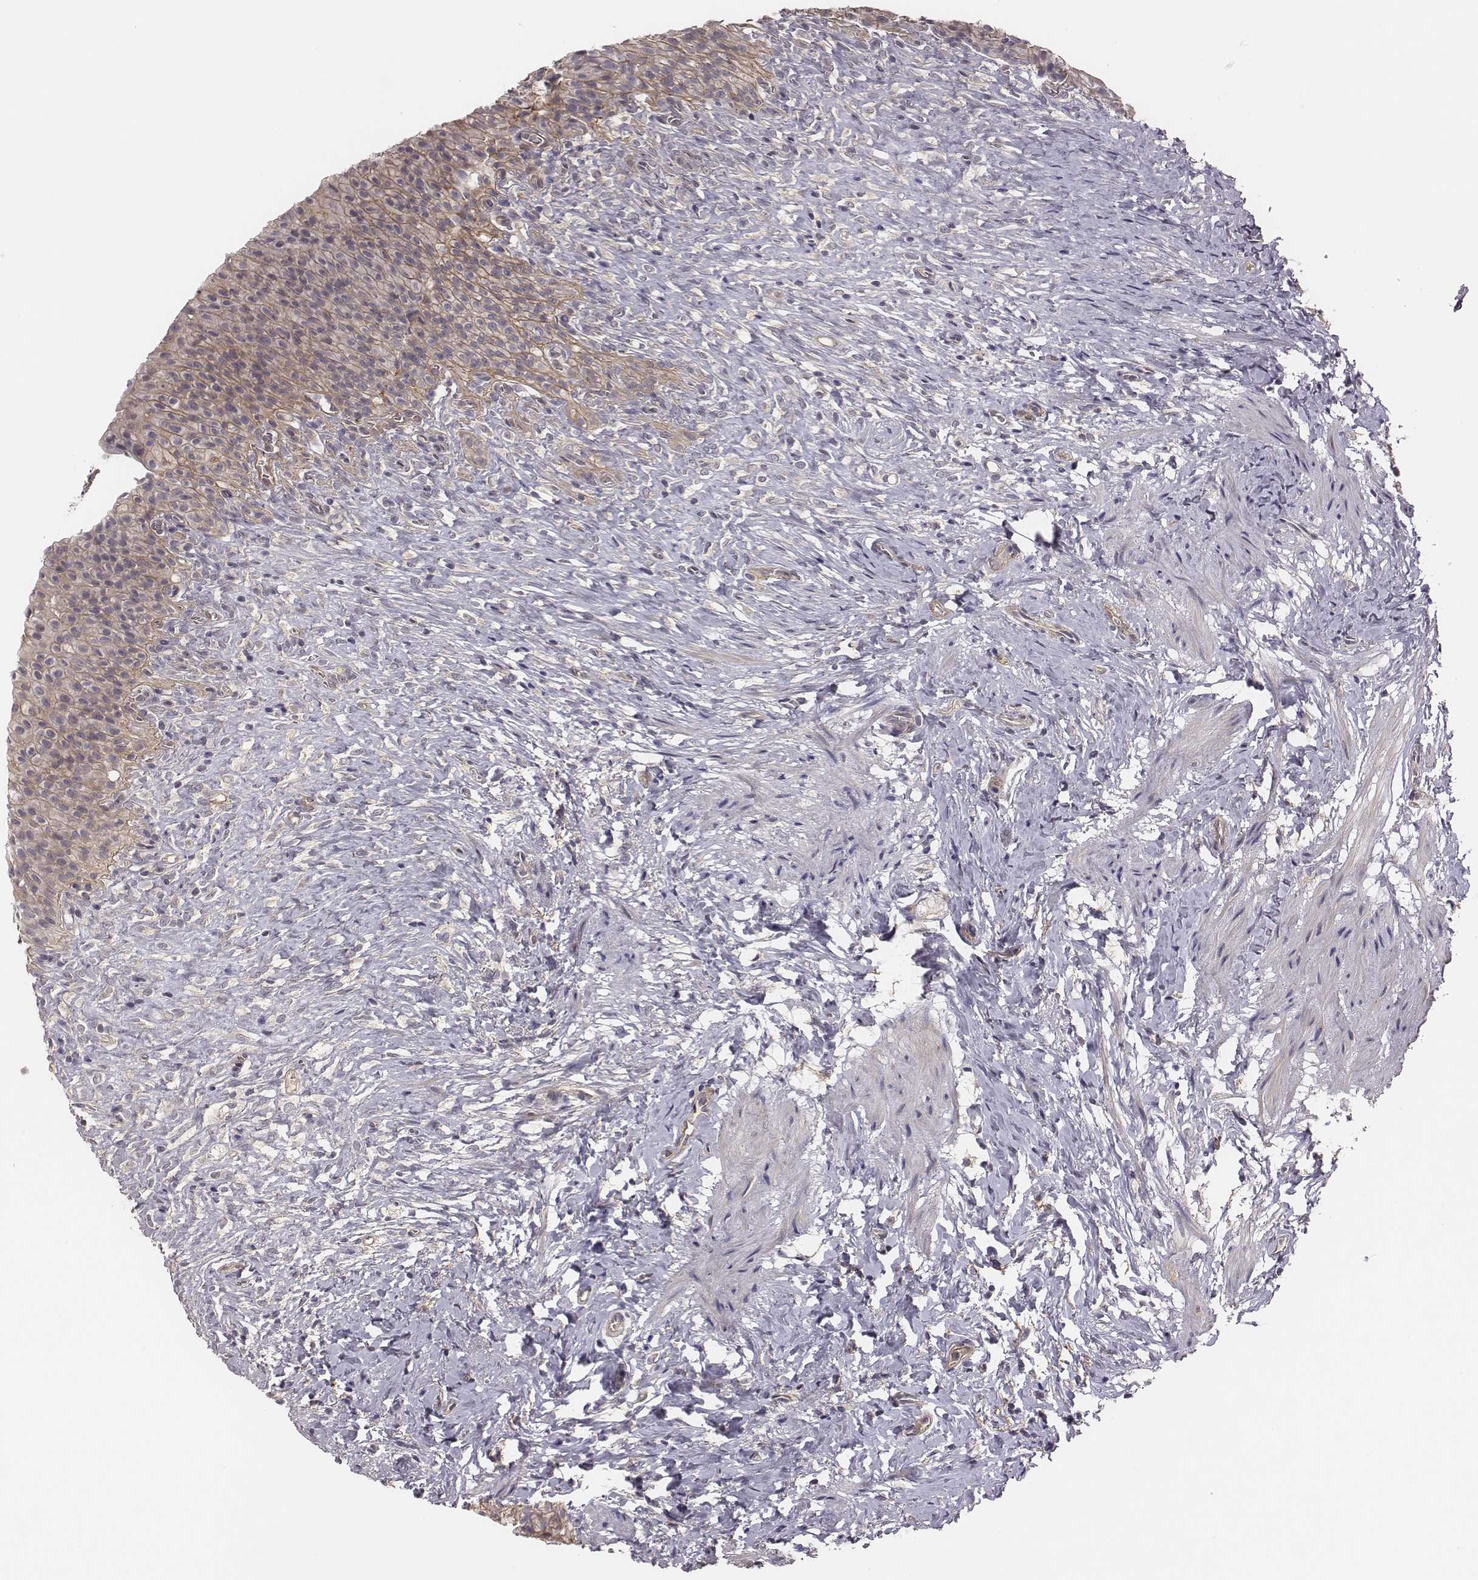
{"staining": {"intensity": "moderate", "quantity": "<25%", "location": "cytoplasmic/membranous"}, "tissue": "urinary bladder", "cell_type": "Urothelial cells", "image_type": "normal", "snomed": [{"axis": "morphology", "description": "Normal tissue, NOS"}, {"axis": "topography", "description": "Urinary bladder"}, {"axis": "topography", "description": "Prostate"}], "caption": "A micrograph of urinary bladder stained for a protein displays moderate cytoplasmic/membranous brown staining in urothelial cells.", "gene": "SCARF1", "patient": {"sex": "male", "age": 76}}